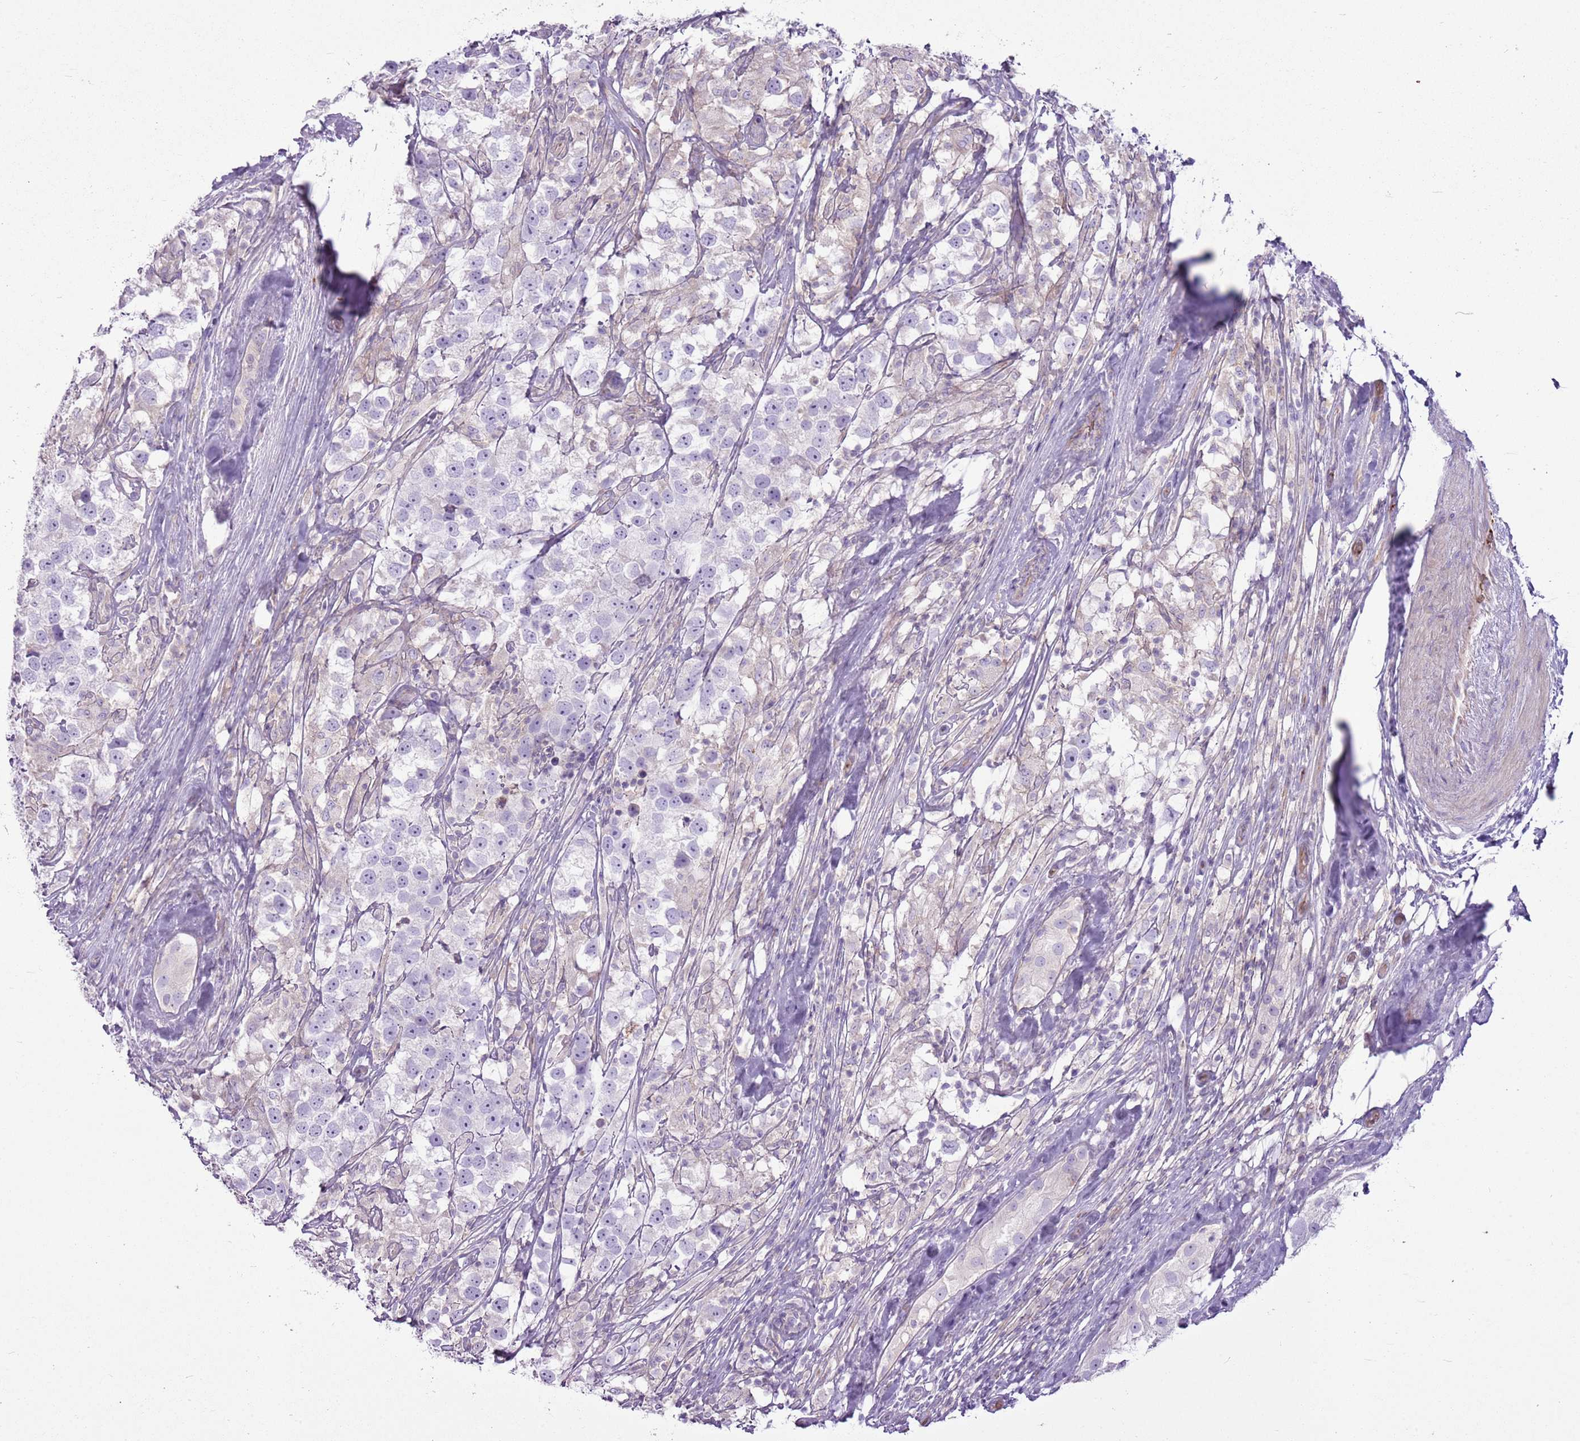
{"staining": {"intensity": "negative", "quantity": "none", "location": "none"}, "tissue": "testis cancer", "cell_type": "Tumor cells", "image_type": "cancer", "snomed": [{"axis": "morphology", "description": "Seminoma, NOS"}, {"axis": "topography", "description": "Testis"}], "caption": "High magnification brightfield microscopy of testis seminoma stained with DAB (brown) and counterstained with hematoxylin (blue): tumor cells show no significant staining.", "gene": "CHAC2", "patient": {"sex": "male", "age": 46}}